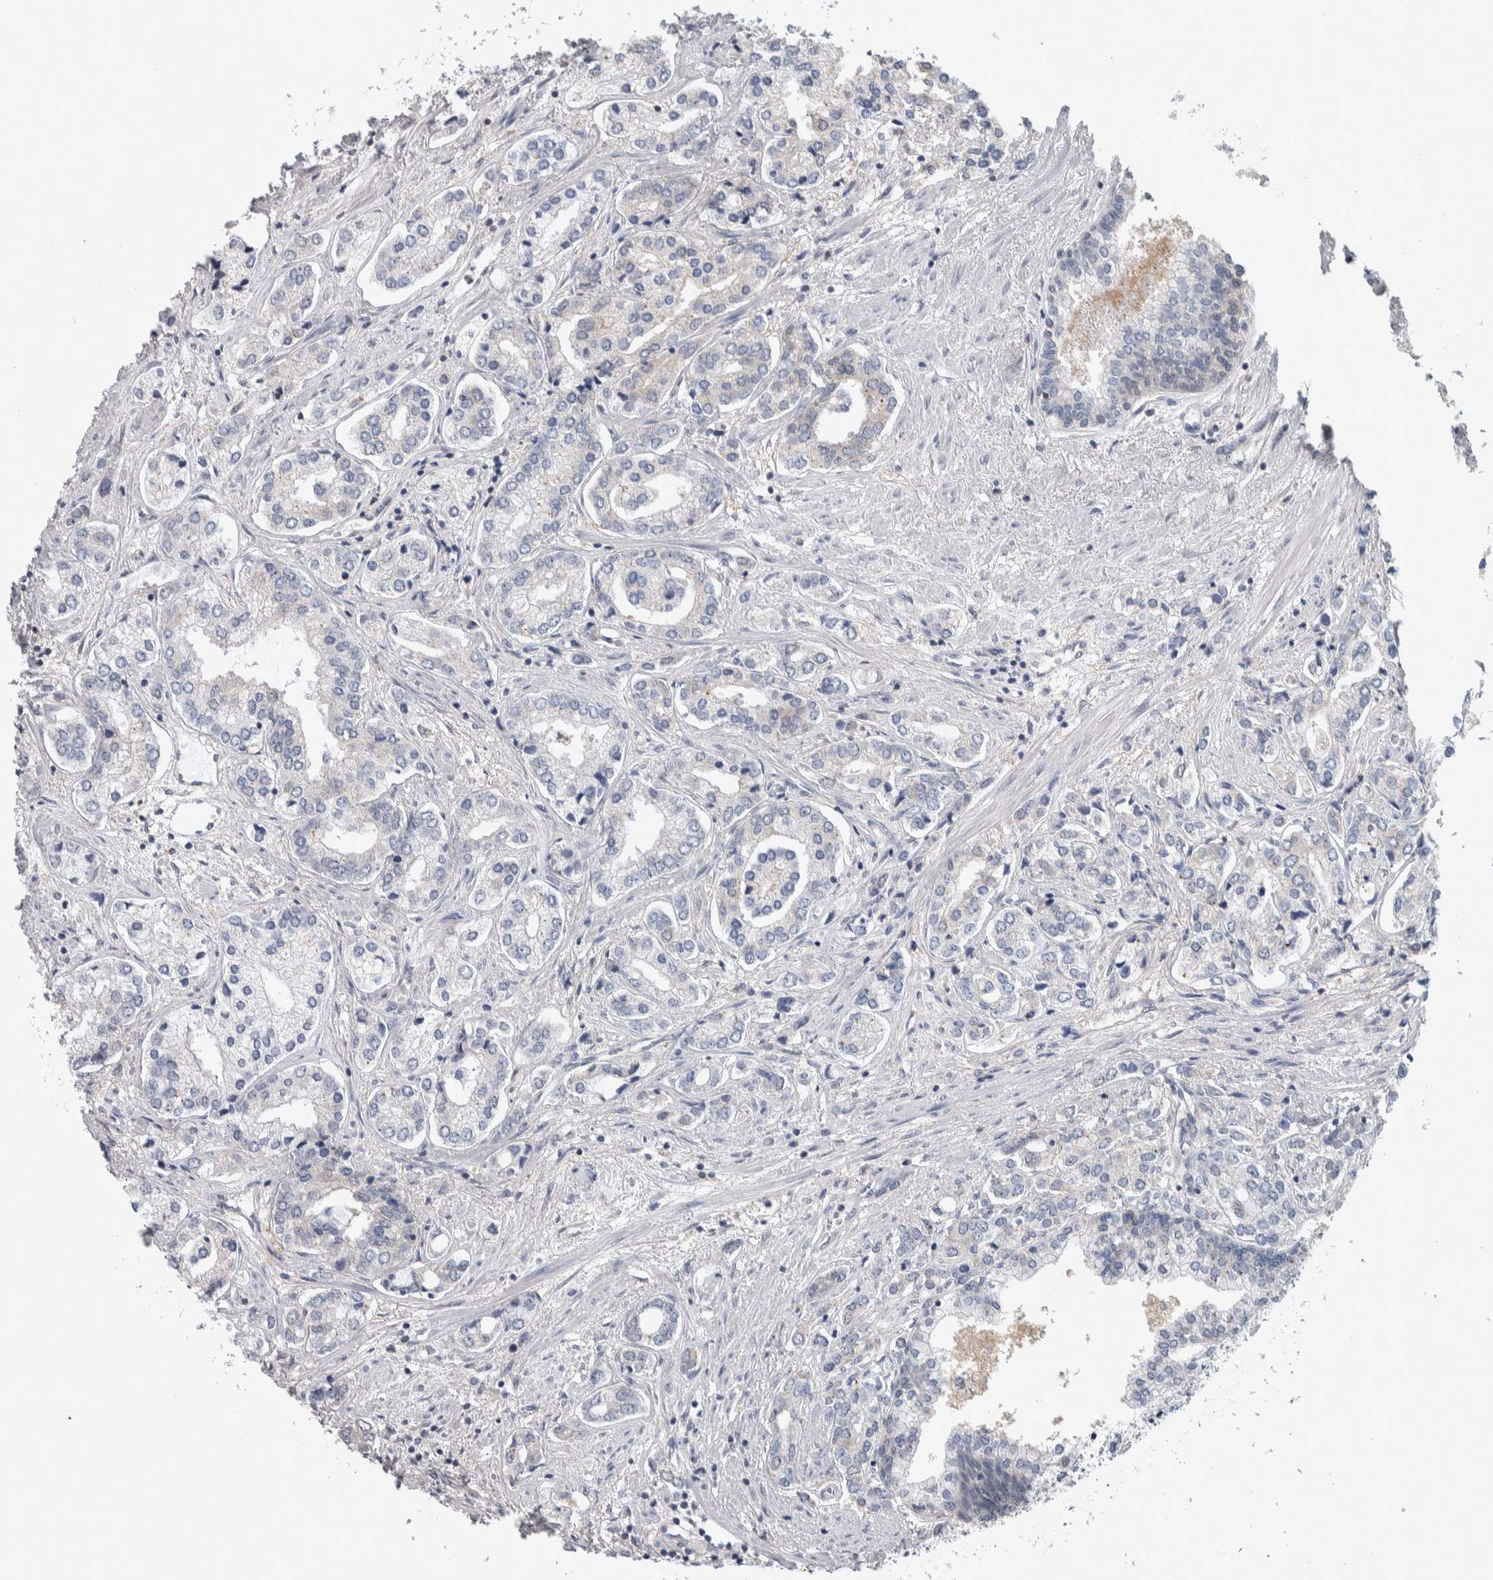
{"staining": {"intensity": "negative", "quantity": "none", "location": "none"}, "tissue": "prostate cancer", "cell_type": "Tumor cells", "image_type": "cancer", "snomed": [{"axis": "morphology", "description": "Adenocarcinoma, High grade"}, {"axis": "topography", "description": "Prostate"}], "caption": "Tumor cells are negative for protein expression in human prostate cancer (adenocarcinoma (high-grade)).", "gene": "TAX1BP1", "patient": {"sex": "male", "age": 66}}